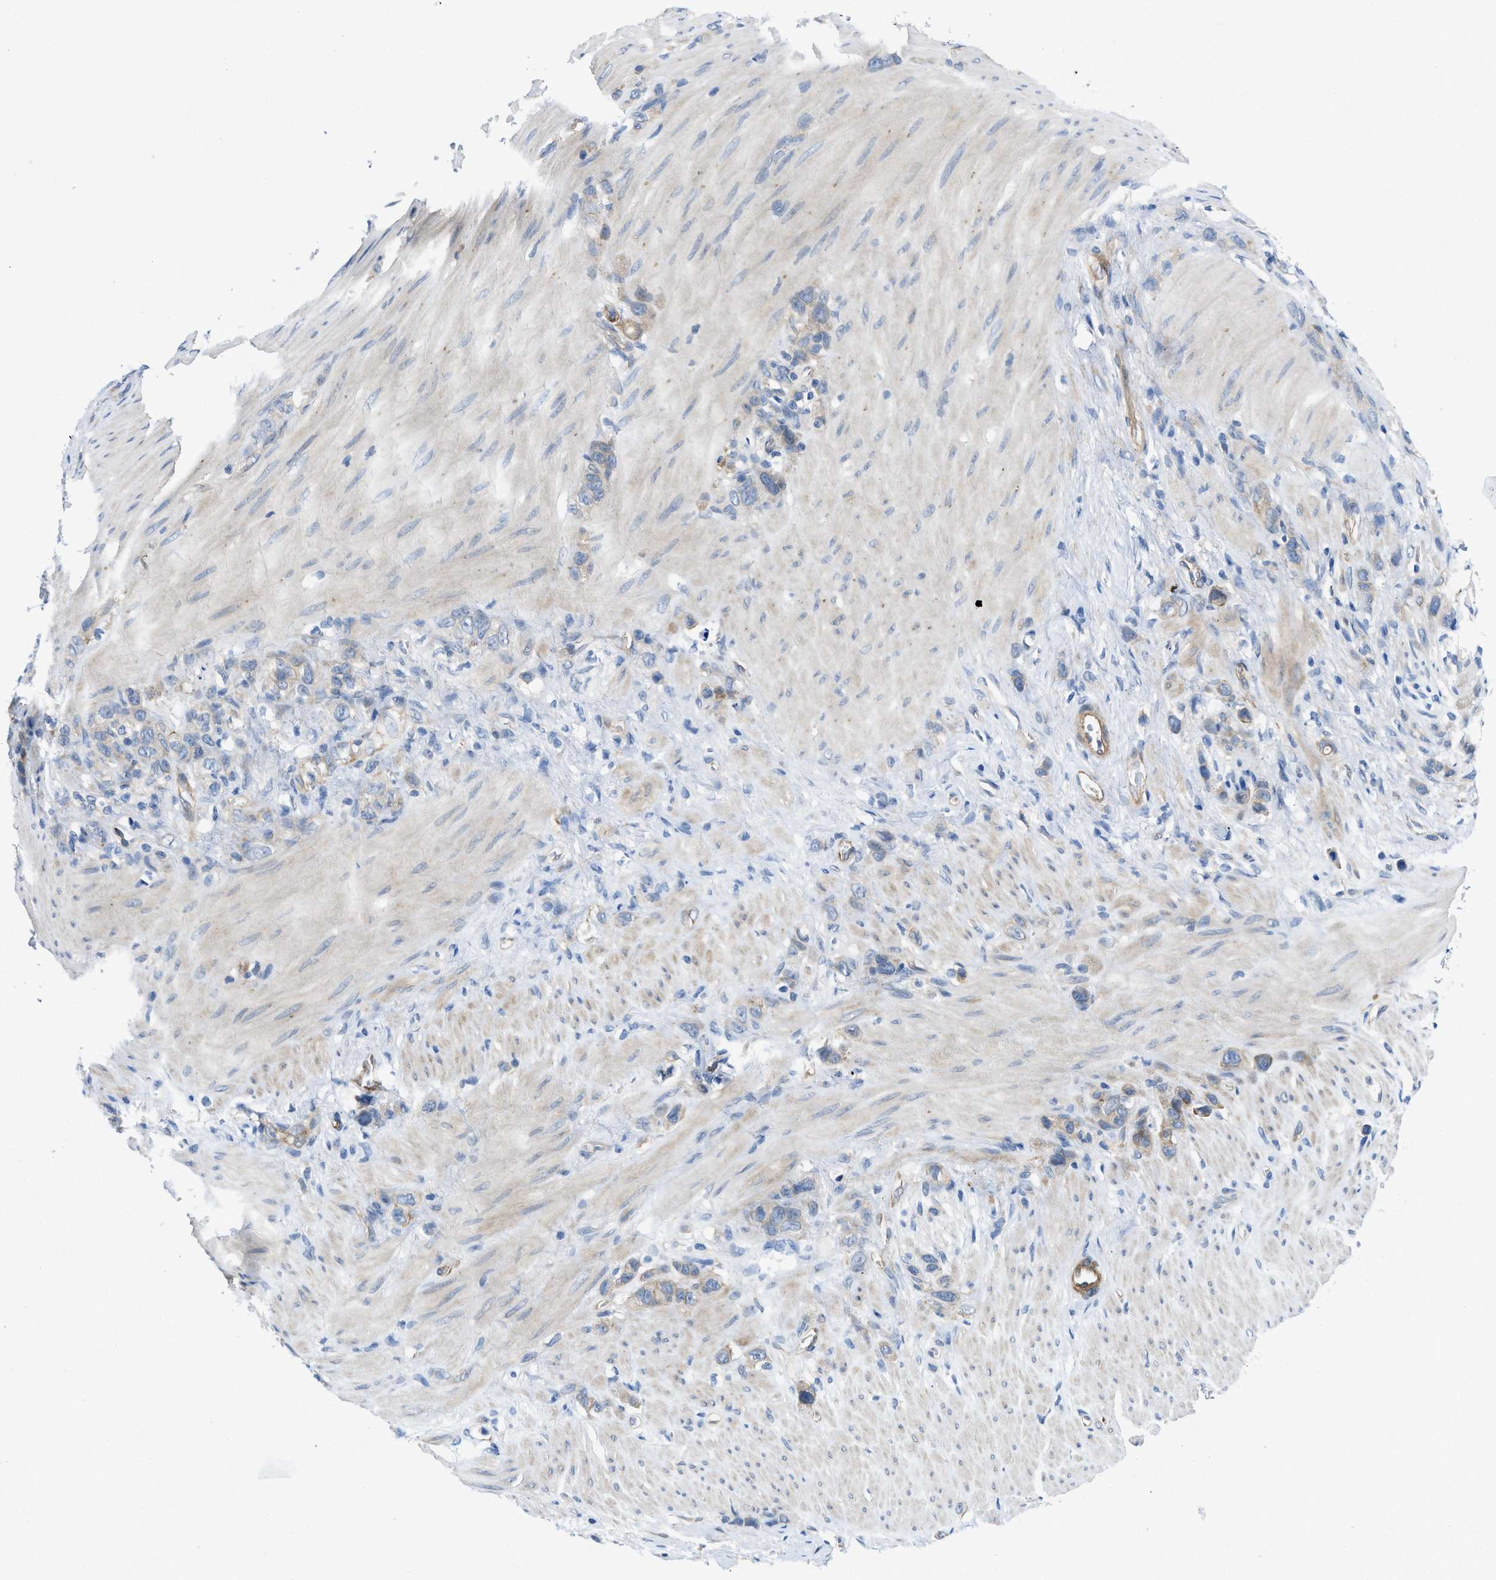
{"staining": {"intensity": "weak", "quantity": "<25%", "location": "cytoplasmic/membranous"}, "tissue": "stomach cancer", "cell_type": "Tumor cells", "image_type": "cancer", "snomed": [{"axis": "morphology", "description": "Adenocarcinoma, NOS"}, {"axis": "morphology", "description": "Adenocarcinoma, High grade"}, {"axis": "topography", "description": "Stomach, upper"}, {"axis": "topography", "description": "Stomach, lower"}], "caption": "Tumor cells show no significant protein staining in adenocarcinoma (high-grade) (stomach). The staining is performed using DAB brown chromogen with nuclei counter-stained in using hematoxylin.", "gene": "PDLIM5", "patient": {"sex": "female", "age": 65}}